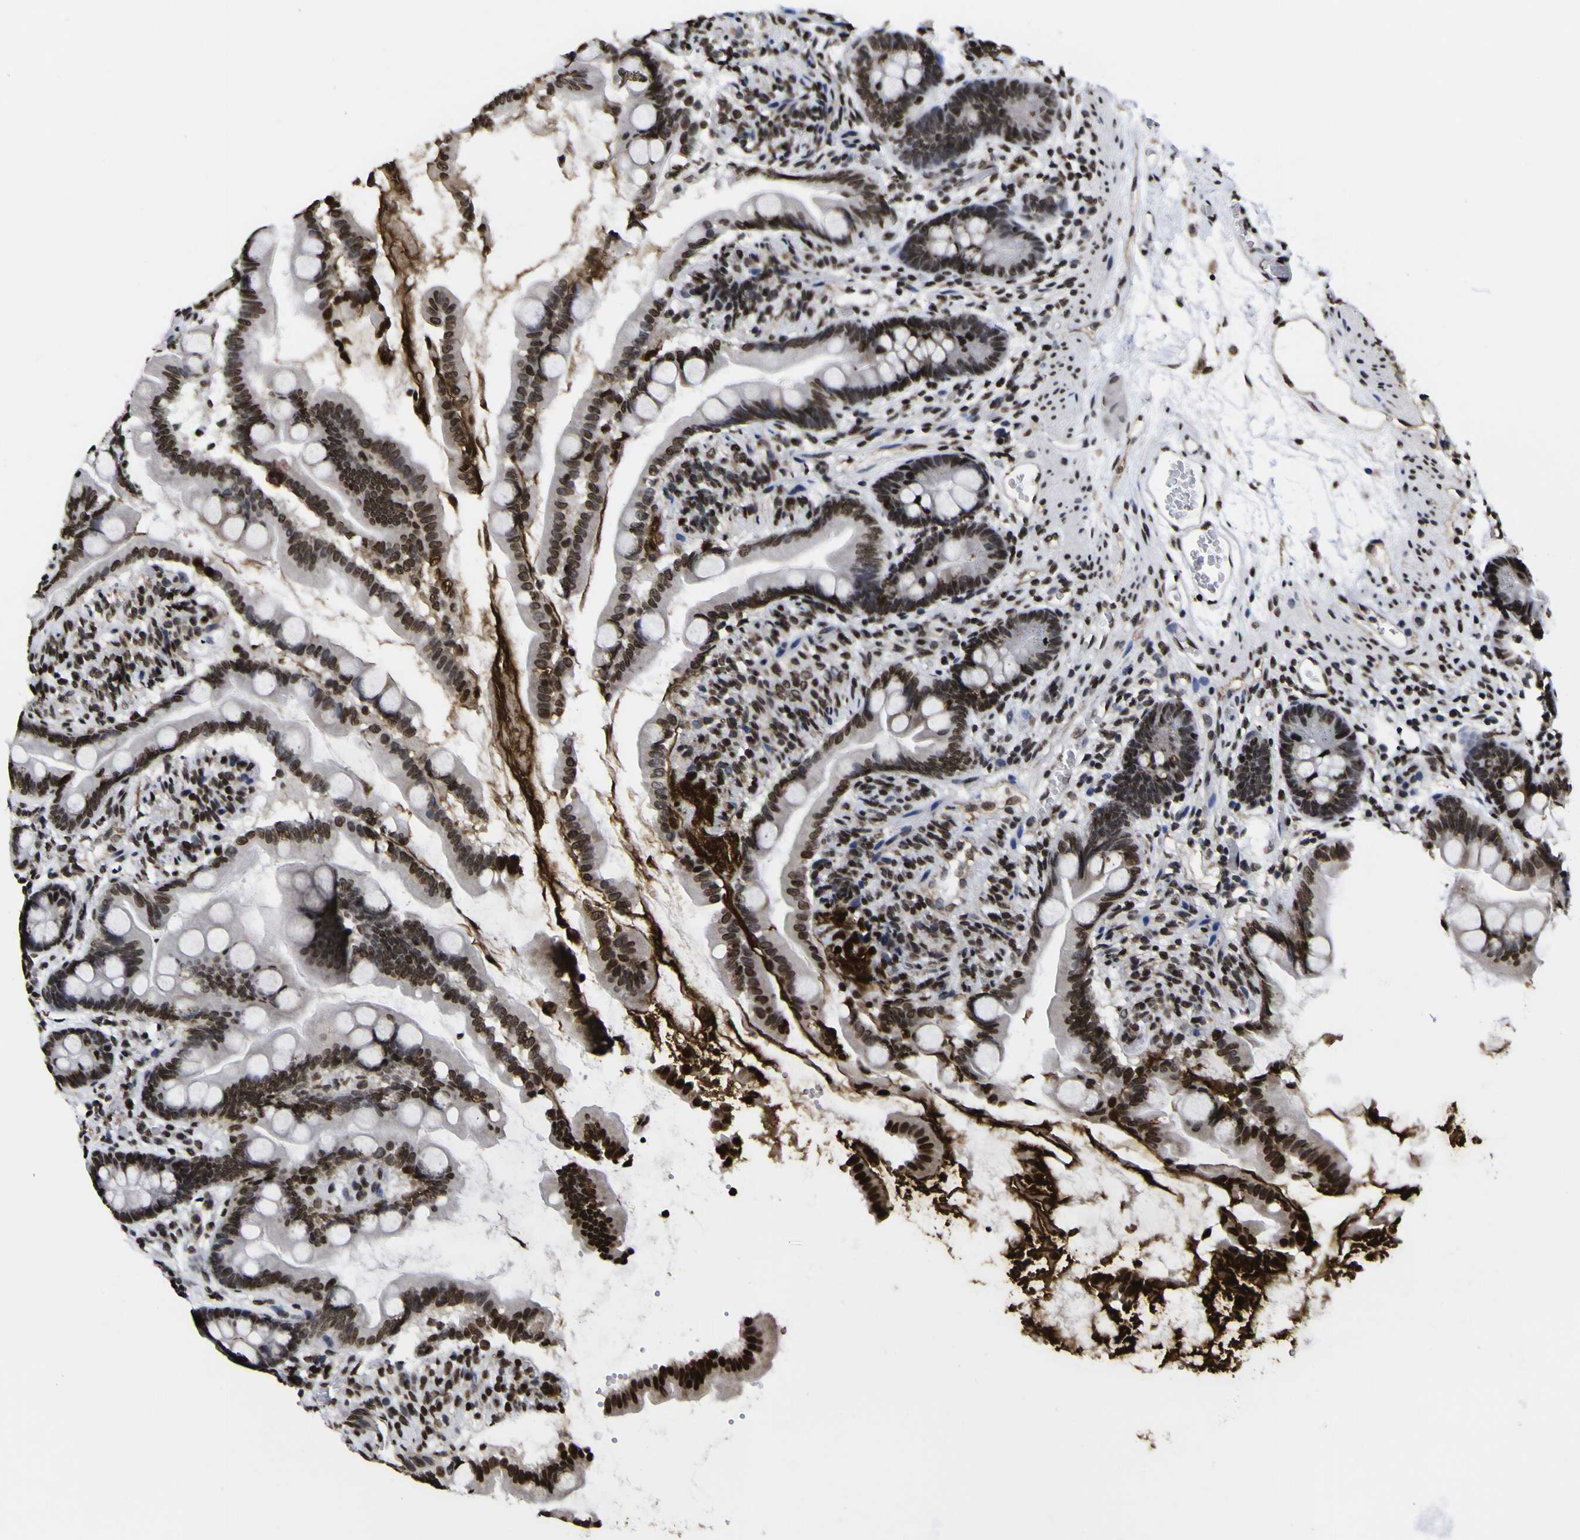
{"staining": {"intensity": "strong", "quantity": ">75%", "location": "nuclear"}, "tissue": "small intestine", "cell_type": "Glandular cells", "image_type": "normal", "snomed": [{"axis": "morphology", "description": "Normal tissue, NOS"}, {"axis": "topography", "description": "Small intestine"}], "caption": "Approximately >75% of glandular cells in benign small intestine display strong nuclear protein expression as visualized by brown immunohistochemical staining.", "gene": "PIAS1", "patient": {"sex": "female", "age": 56}}